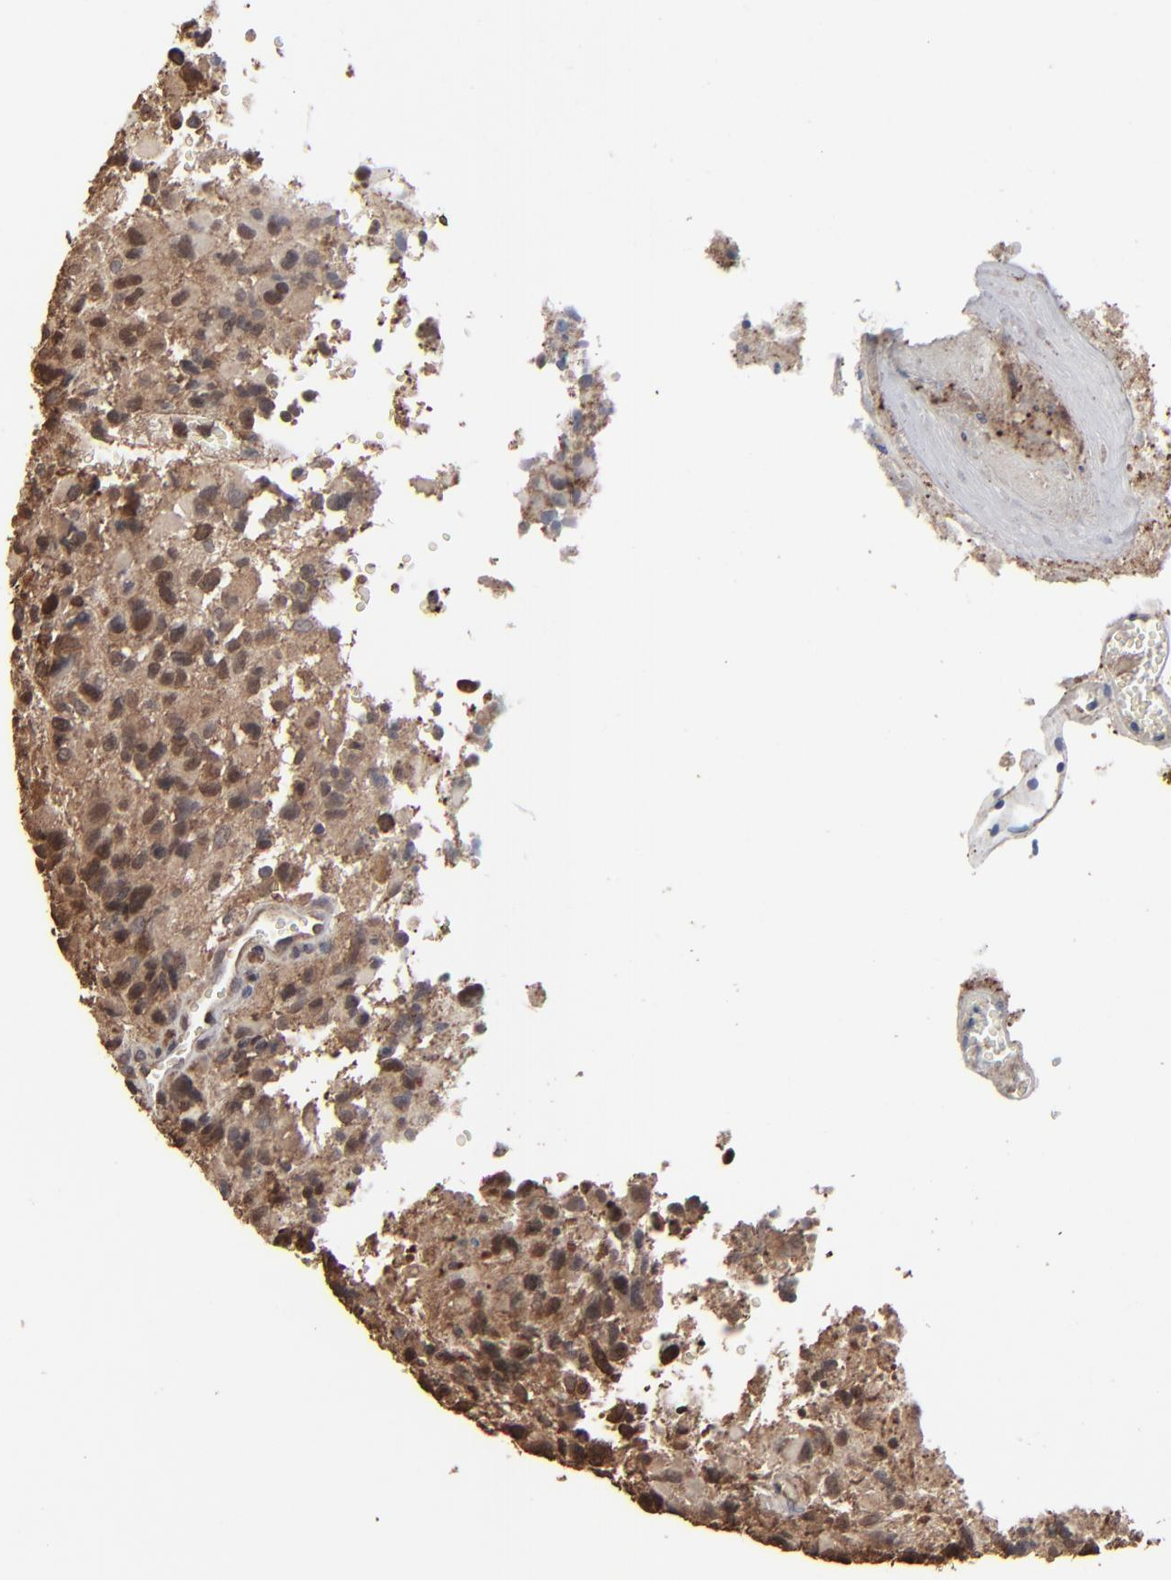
{"staining": {"intensity": "moderate", "quantity": ">75%", "location": "cytoplasmic/membranous"}, "tissue": "glioma", "cell_type": "Tumor cells", "image_type": "cancer", "snomed": [{"axis": "morphology", "description": "Glioma, malignant, High grade"}, {"axis": "topography", "description": "Brain"}], "caption": "A medium amount of moderate cytoplasmic/membranous staining is seen in approximately >75% of tumor cells in glioma tissue.", "gene": "NME1-NME2", "patient": {"sex": "male", "age": 69}}